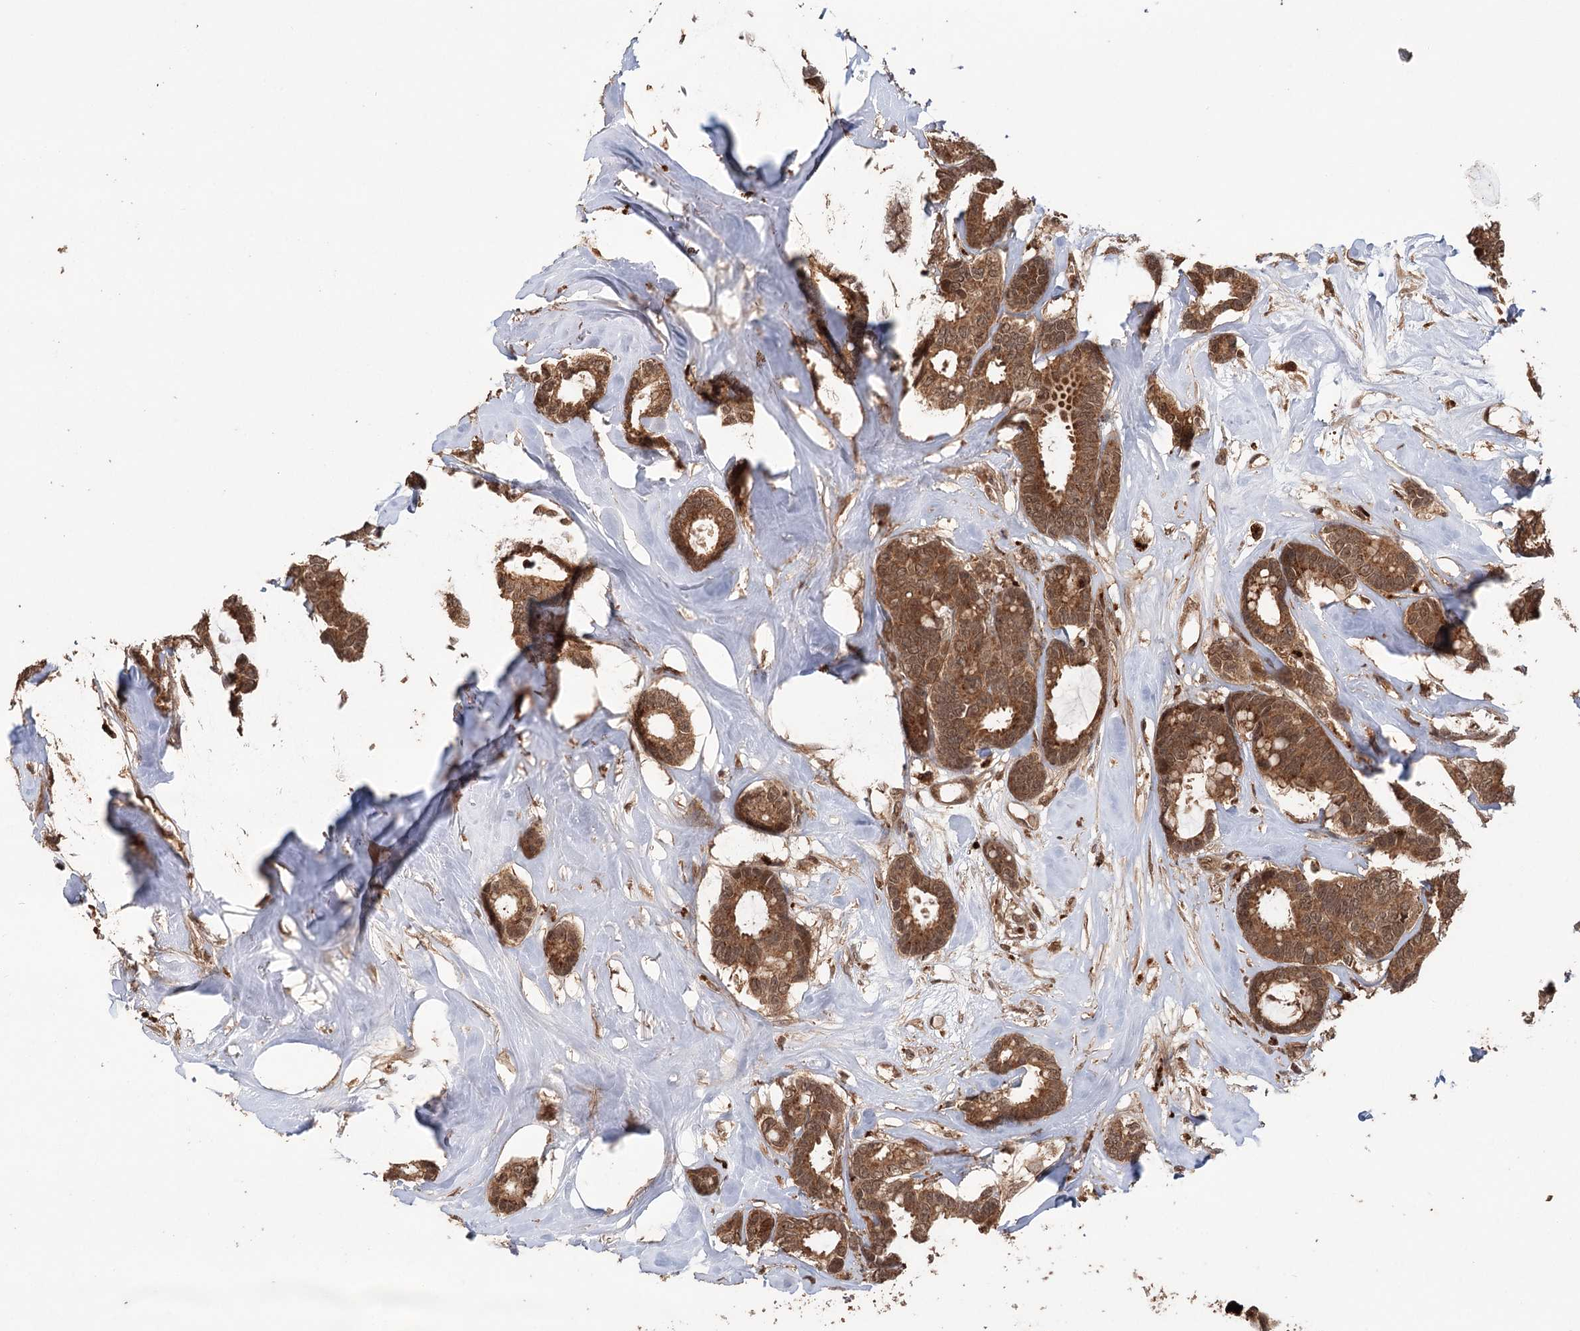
{"staining": {"intensity": "moderate", "quantity": ">75%", "location": "cytoplasmic/membranous,nuclear"}, "tissue": "breast cancer", "cell_type": "Tumor cells", "image_type": "cancer", "snomed": [{"axis": "morphology", "description": "Duct carcinoma"}, {"axis": "topography", "description": "Breast"}], "caption": "Protein expression by immunohistochemistry exhibits moderate cytoplasmic/membranous and nuclear expression in about >75% of tumor cells in breast cancer. (IHC, brightfield microscopy, high magnification).", "gene": "N6AMT1", "patient": {"sex": "female", "age": 87}}